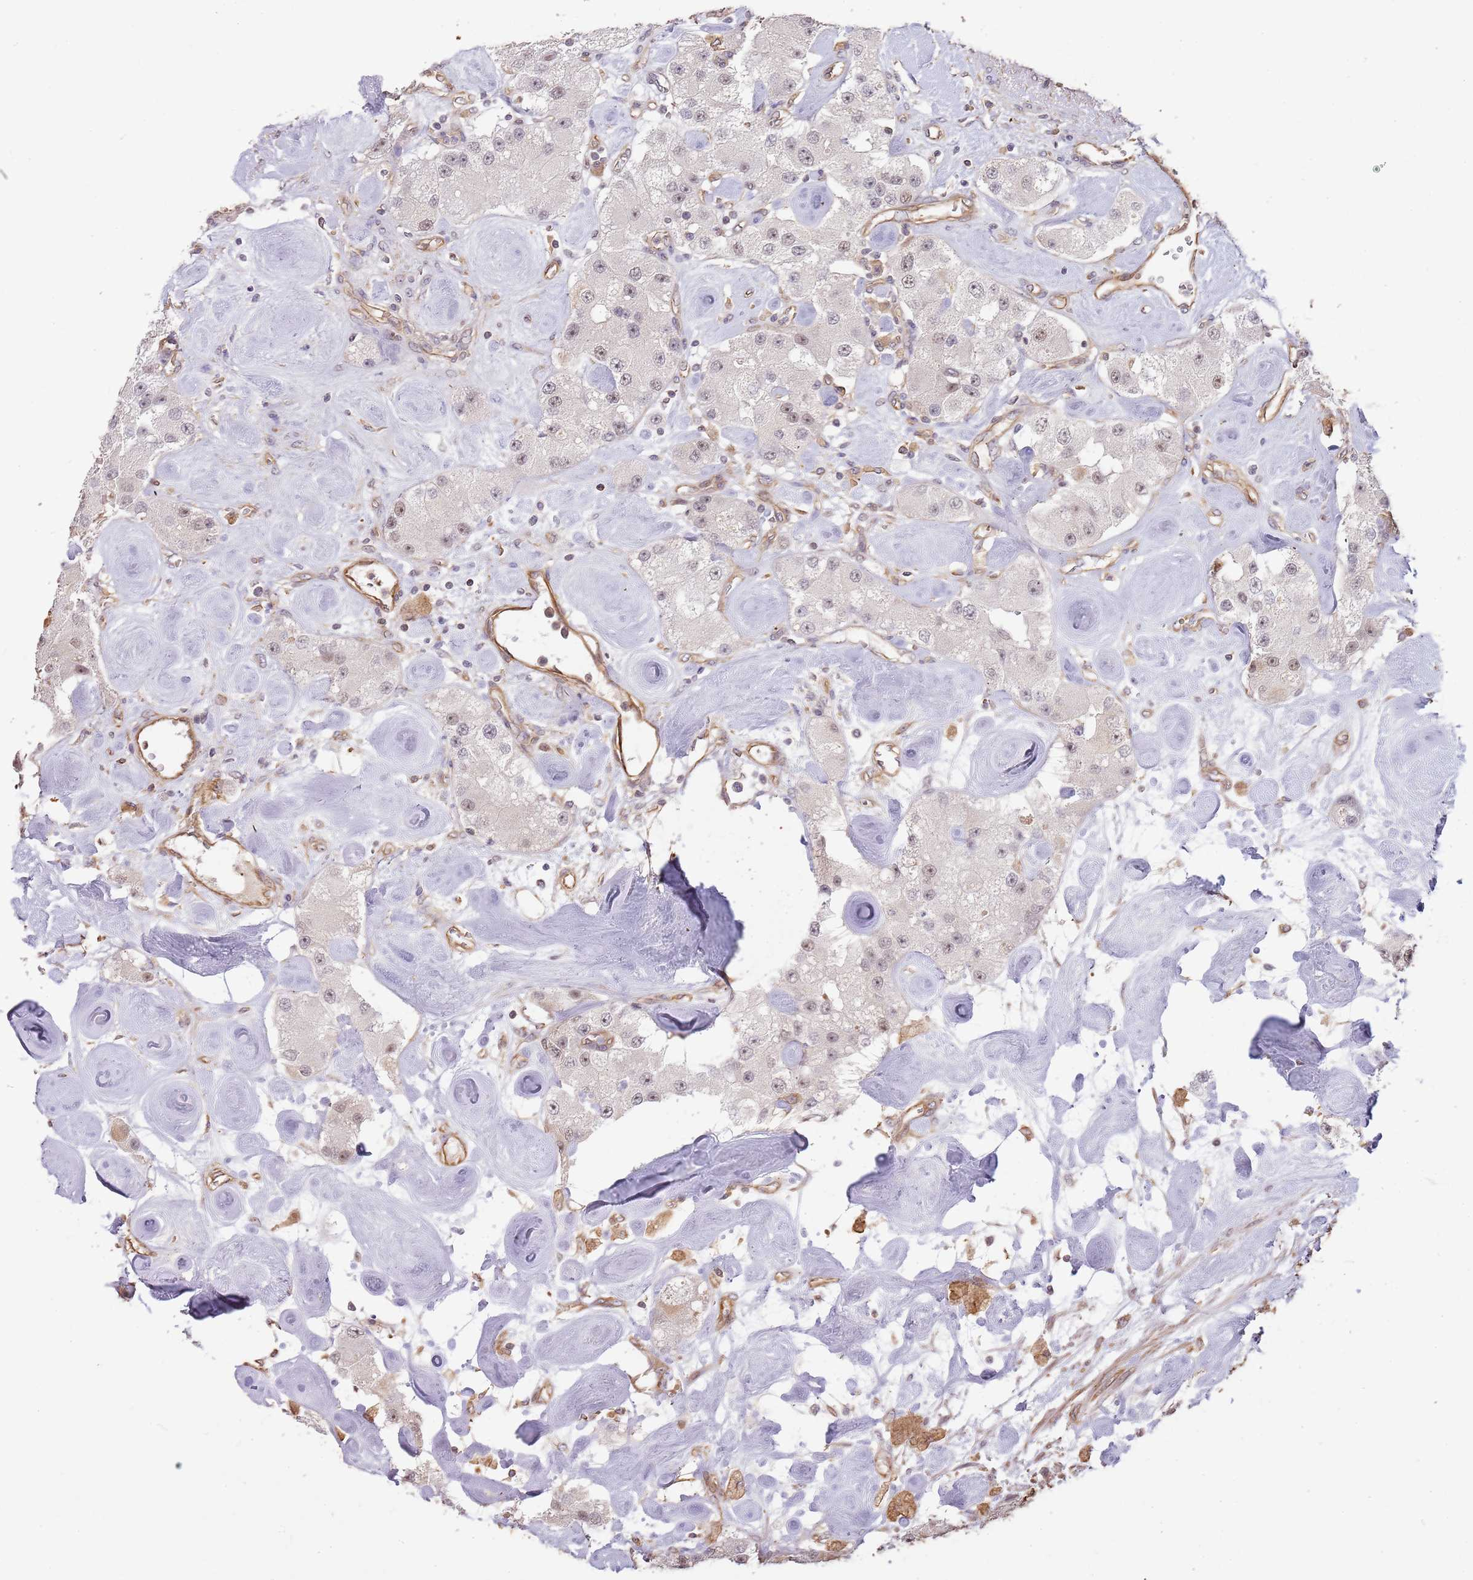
{"staining": {"intensity": "weak", "quantity": "<25%", "location": "nuclear"}, "tissue": "carcinoid", "cell_type": "Tumor cells", "image_type": "cancer", "snomed": [{"axis": "morphology", "description": "Carcinoid, malignant, NOS"}, {"axis": "topography", "description": "Pancreas"}], "caption": "A high-resolution image shows immunohistochemistry staining of carcinoid, which reveals no significant positivity in tumor cells. (Stains: DAB (3,3'-diaminobenzidine) IHC with hematoxylin counter stain, Microscopy: brightfield microscopy at high magnification).", "gene": "SURF2", "patient": {"sex": "male", "age": 41}}